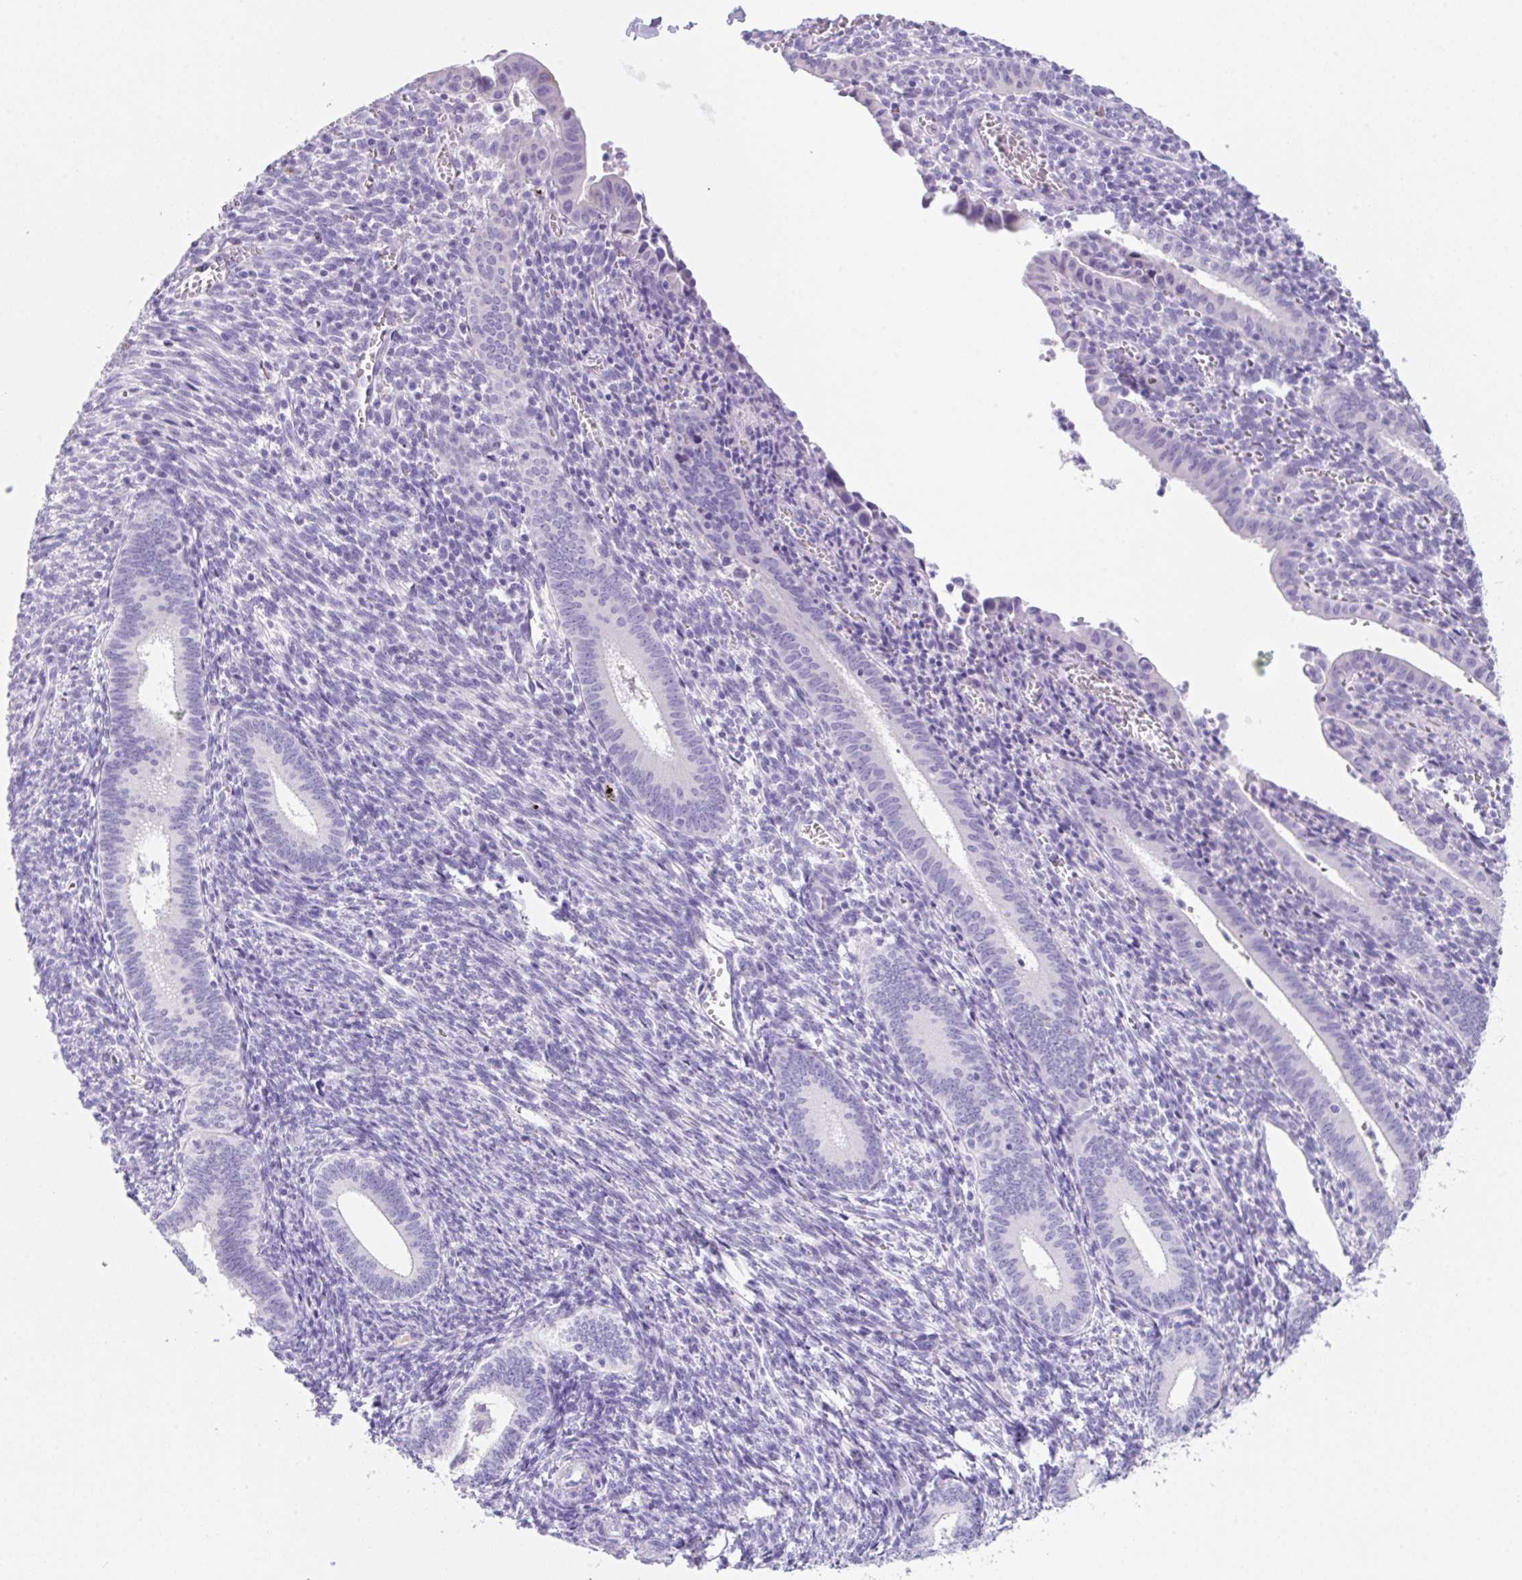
{"staining": {"intensity": "negative", "quantity": "none", "location": "none"}, "tissue": "endometrium", "cell_type": "Cells in endometrial stroma", "image_type": "normal", "snomed": [{"axis": "morphology", "description": "Normal tissue, NOS"}, {"axis": "topography", "description": "Endometrium"}], "caption": "IHC histopathology image of normal endometrium: endometrium stained with DAB shows no significant protein staining in cells in endometrial stroma.", "gene": "KLK8", "patient": {"sex": "female", "age": 41}}